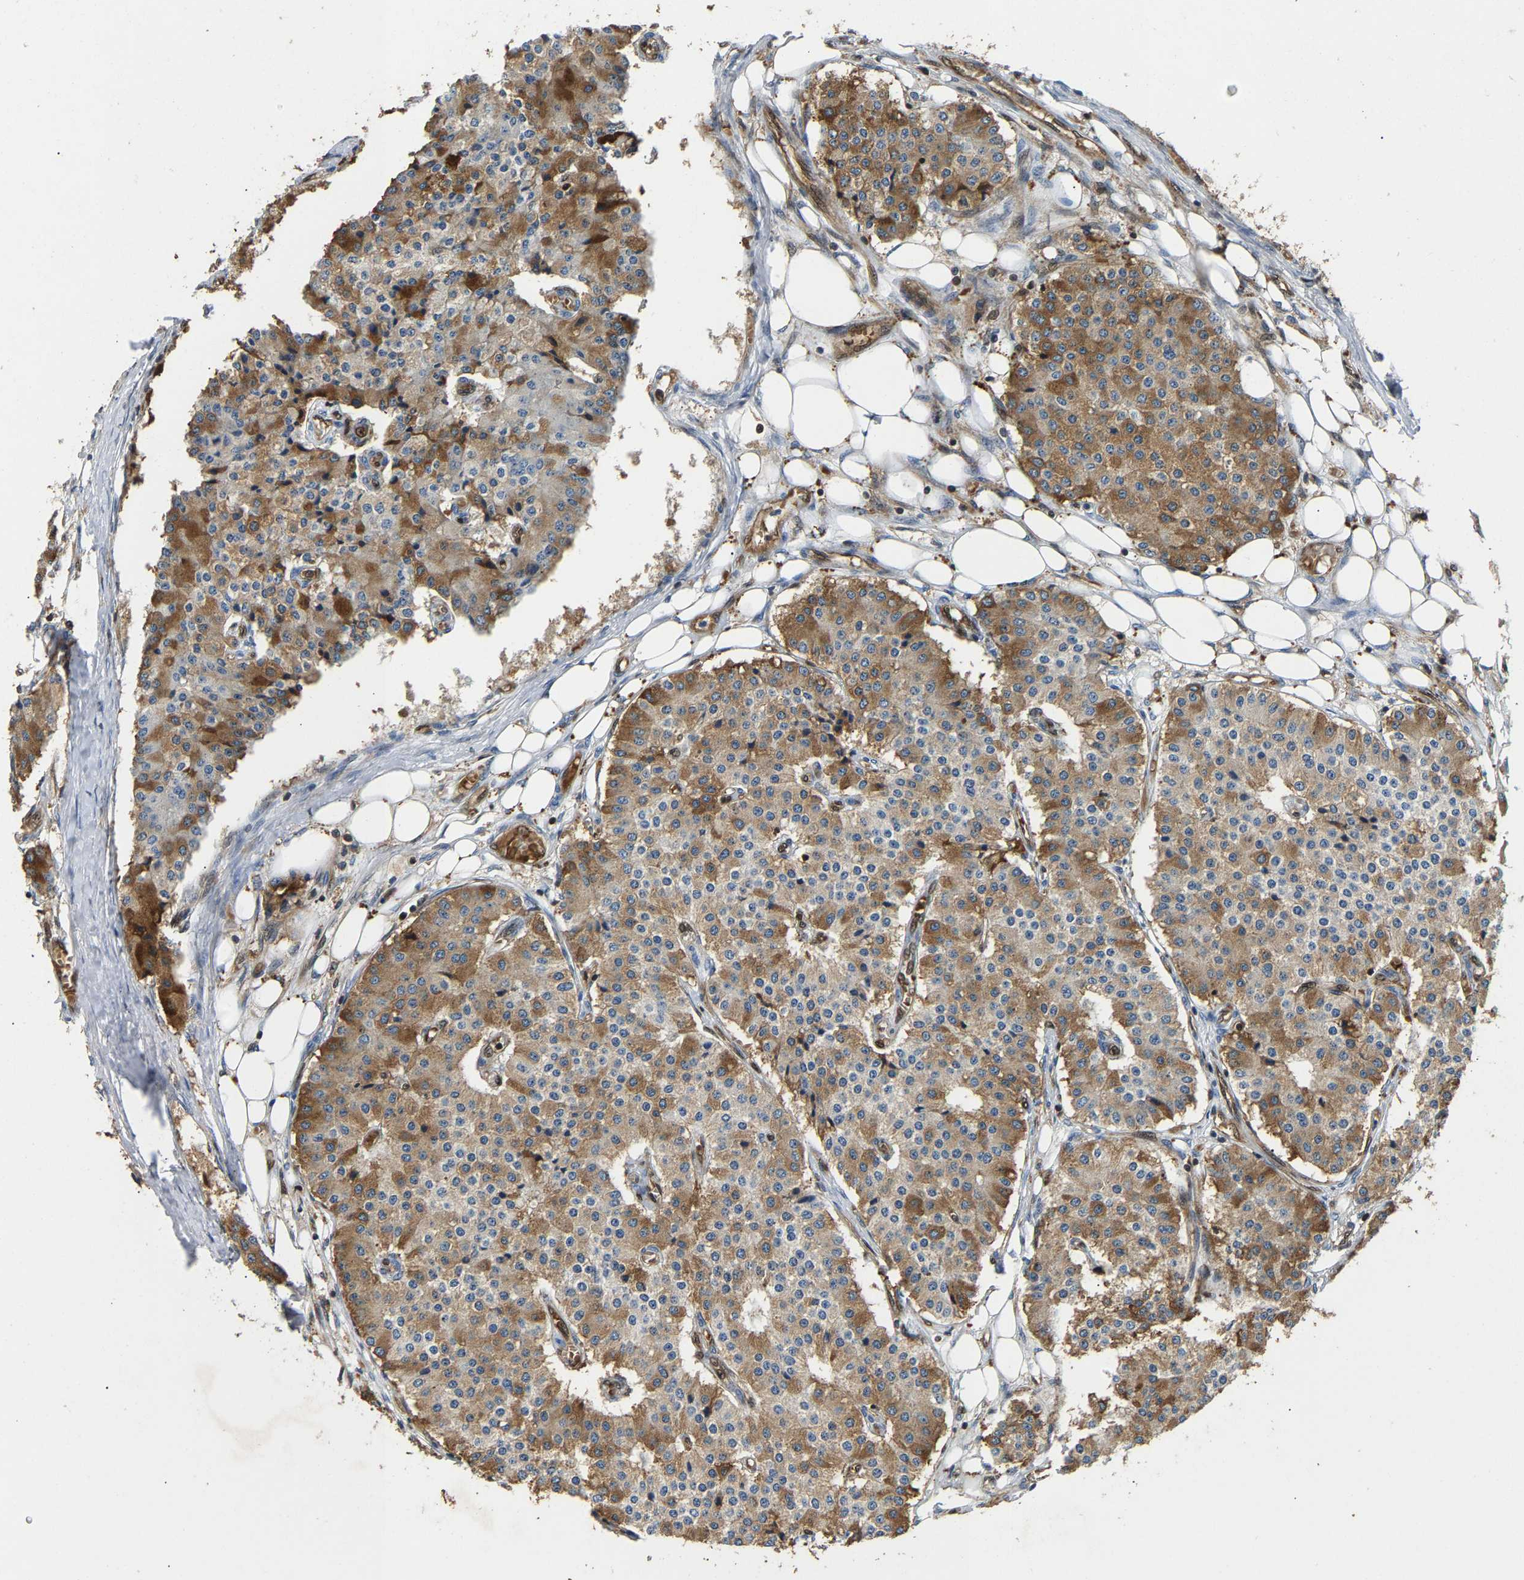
{"staining": {"intensity": "moderate", "quantity": "25%-75%", "location": "cytoplasmic/membranous"}, "tissue": "carcinoid", "cell_type": "Tumor cells", "image_type": "cancer", "snomed": [{"axis": "morphology", "description": "Carcinoid, malignant, NOS"}, {"axis": "topography", "description": "Colon"}], "caption": "Immunohistochemical staining of malignant carcinoid displays medium levels of moderate cytoplasmic/membranous protein expression in approximately 25%-75% of tumor cells.", "gene": "GIMAP7", "patient": {"sex": "female", "age": 52}}